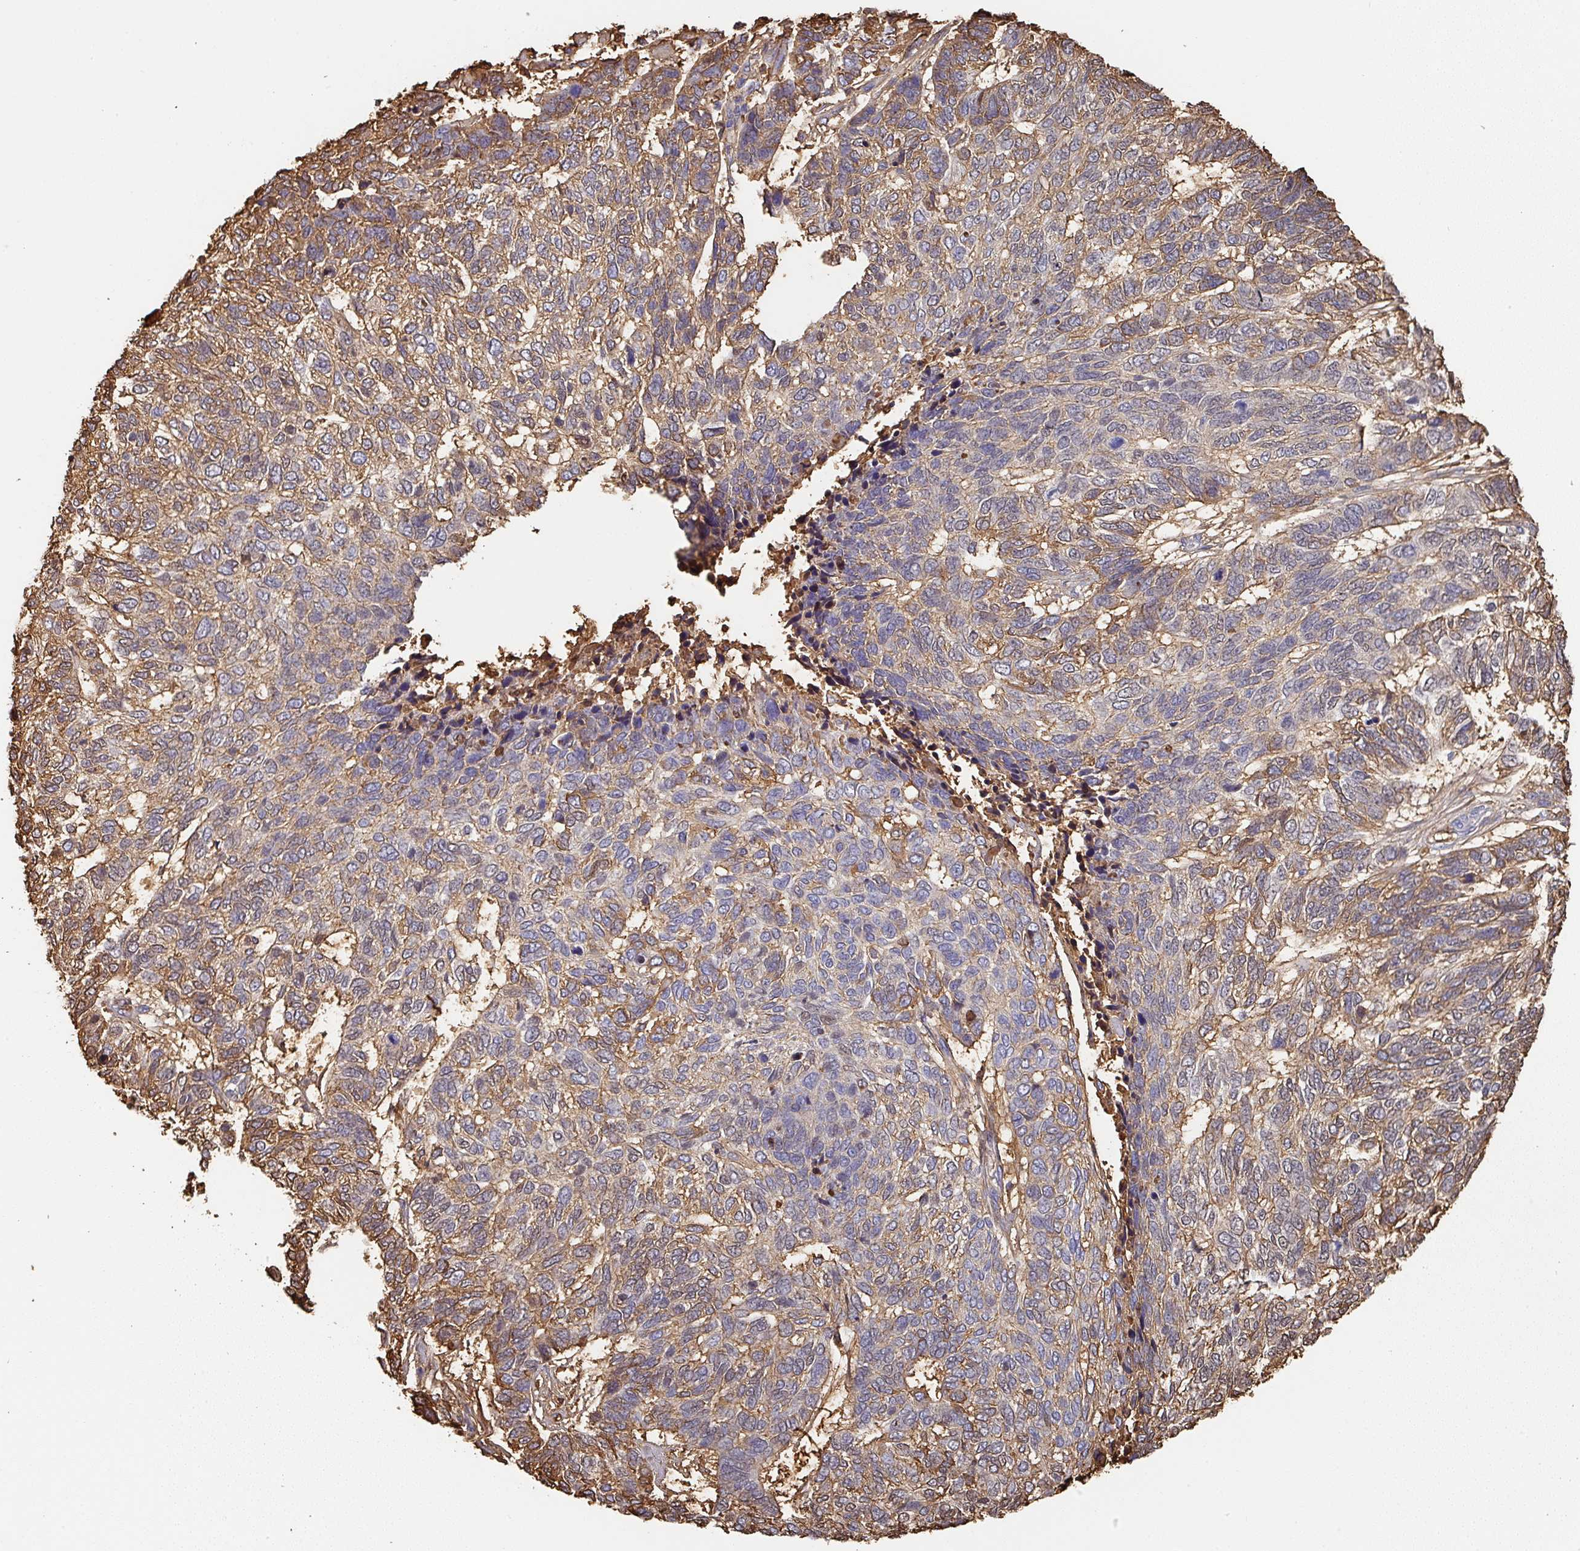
{"staining": {"intensity": "moderate", "quantity": ">75%", "location": "cytoplasmic/membranous"}, "tissue": "skin cancer", "cell_type": "Tumor cells", "image_type": "cancer", "snomed": [{"axis": "morphology", "description": "Basal cell carcinoma"}, {"axis": "topography", "description": "Skin"}], "caption": "Tumor cells display moderate cytoplasmic/membranous staining in about >75% of cells in skin cancer (basal cell carcinoma).", "gene": "ALB", "patient": {"sex": "female", "age": 65}}